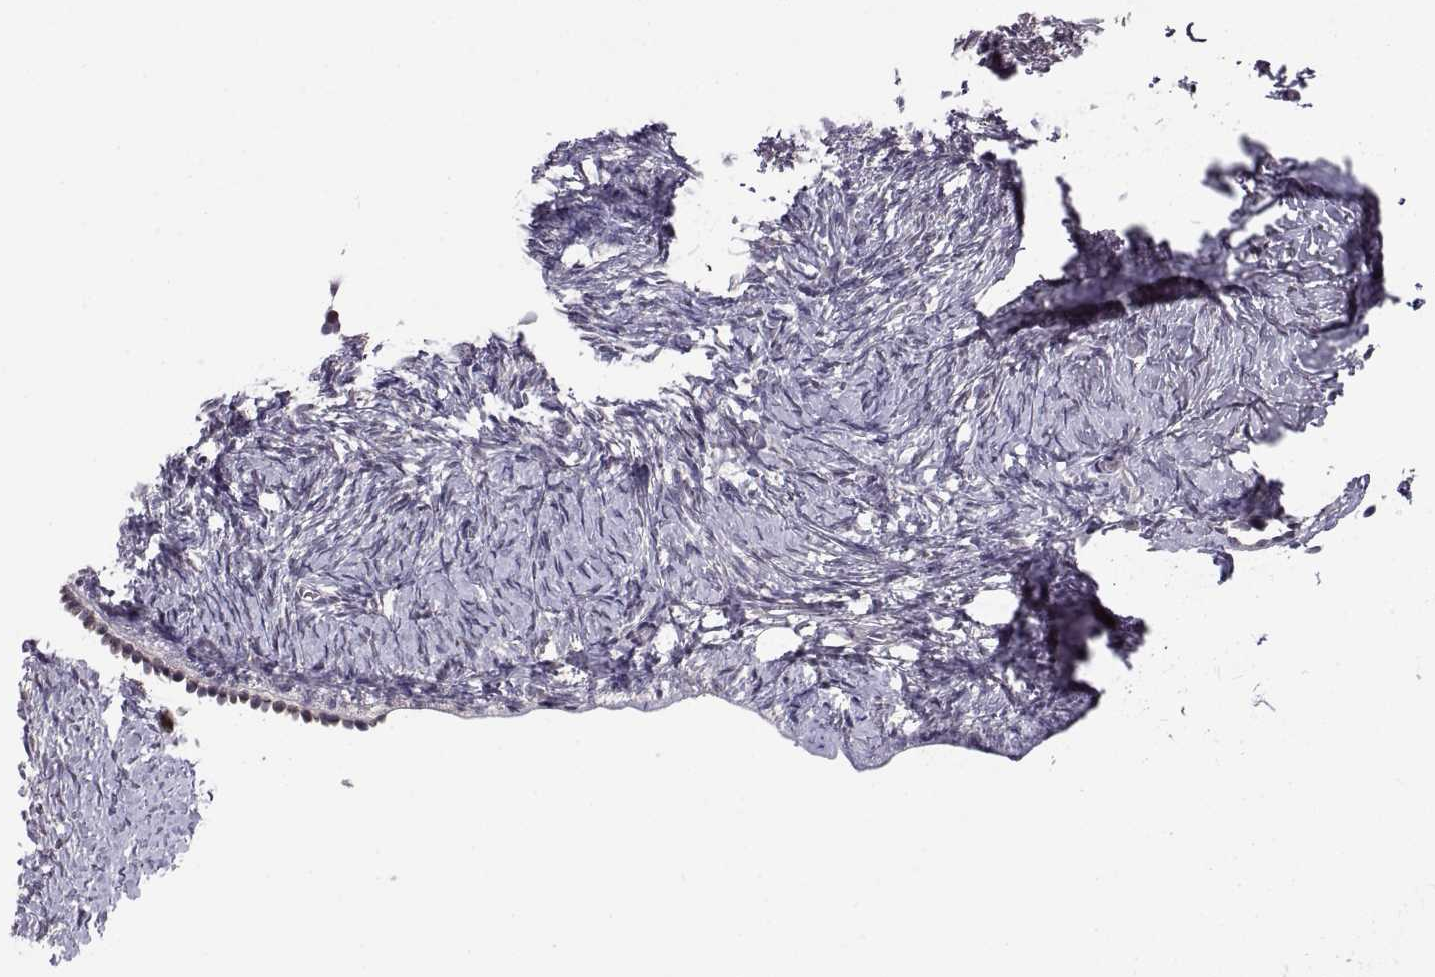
{"staining": {"intensity": "negative", "quantity": "none", "location": "none"}, "tissue": "ovary", "cell_type": "Ovarian stroma cells", "image_type": "normal", "snomed": [{"axis": "morphology", "description": "Normal tissue, NOS"}, {"axis": "topography", "description": "Ovary"}], "caption": "The immunohistochemistry photomicrograph has no significant staining in ovarian stroma cells of ovary.", "gene": "CHFR", "patient": {"sex": "female", "age": 39}}